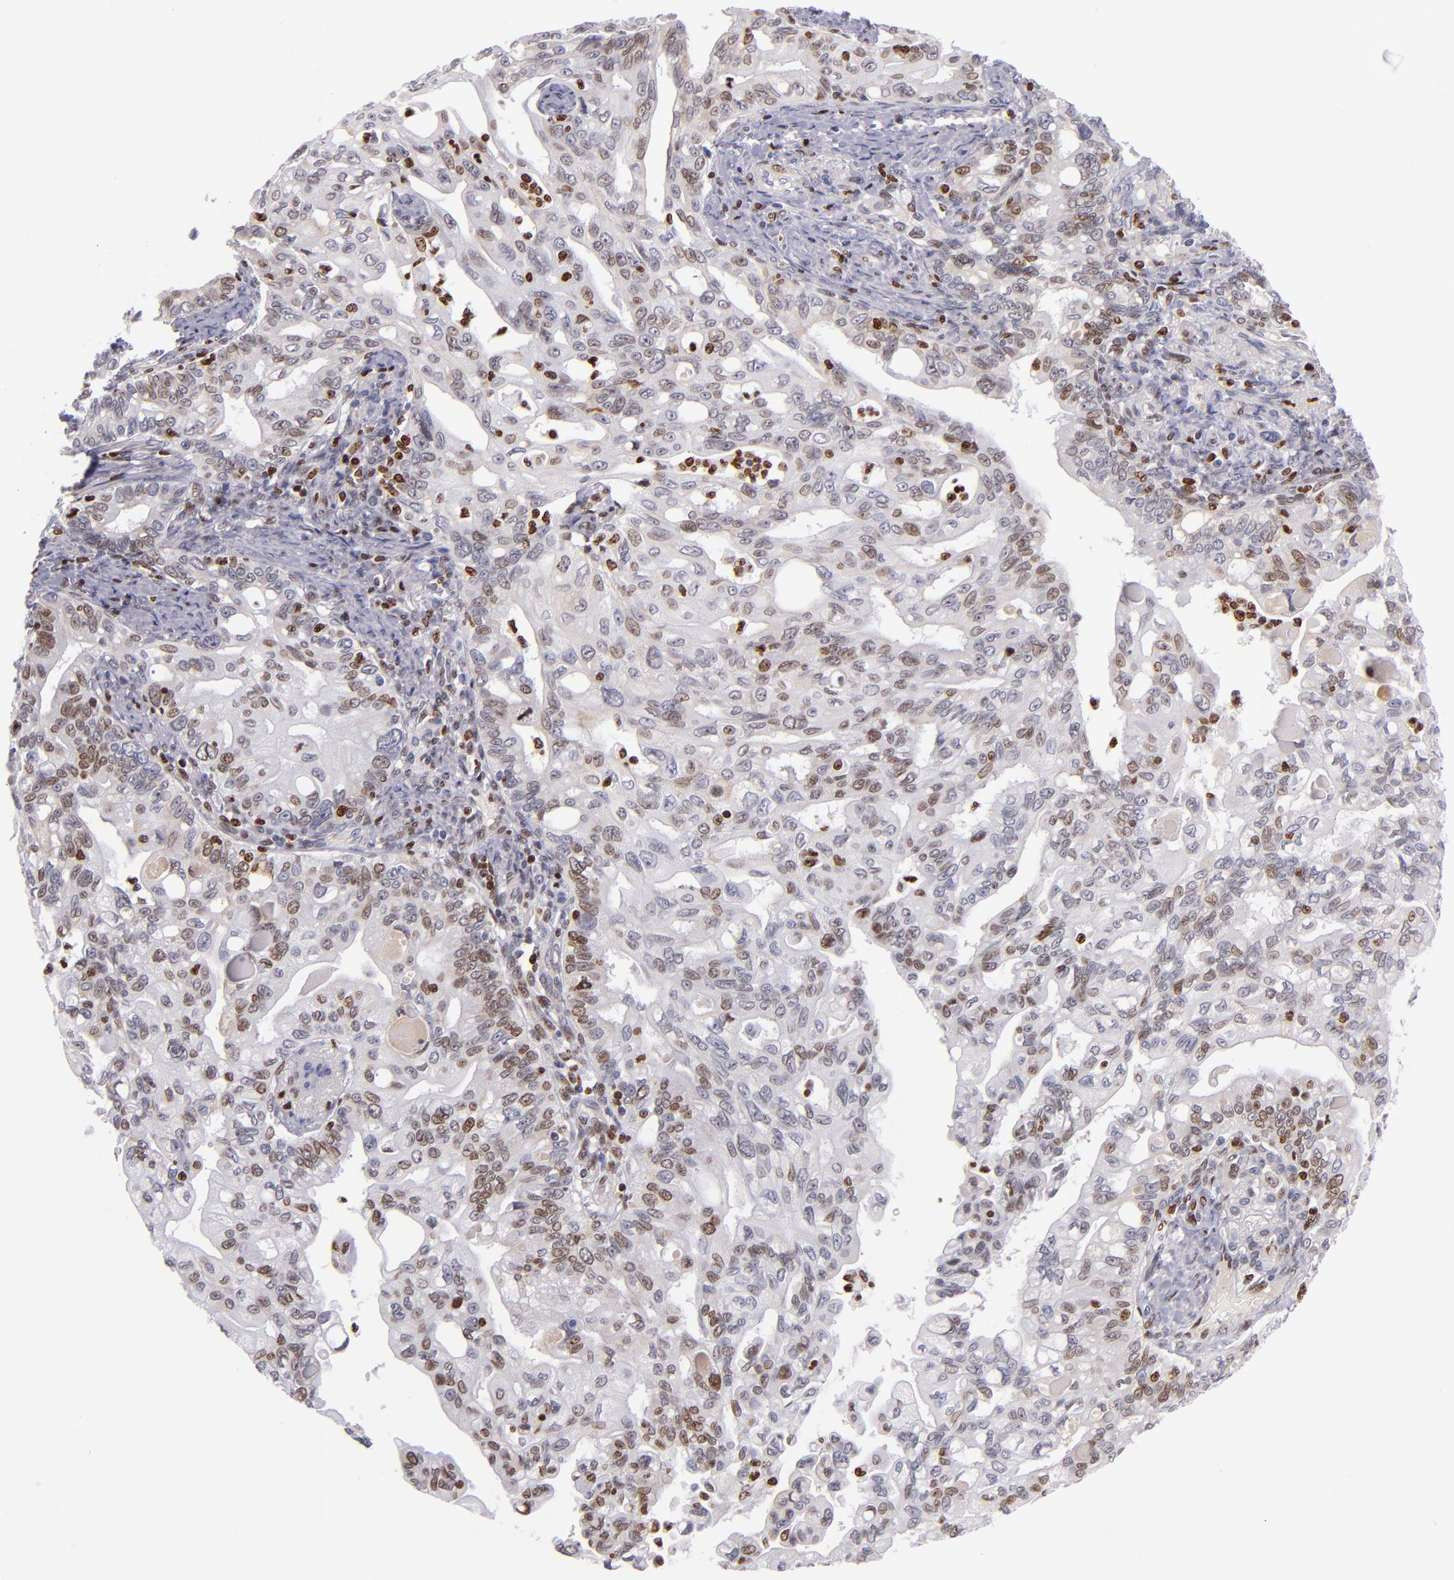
{"staining": {"intensity": "weak", "quantity": "<25%", "location": "nuclear"}, "tissue": "pancreatic cancer", "cell_type": "Tumor cells", "image_type": "cancer", "snomed": [{"axis": "morphology", "description": "Normal tissue, NOS"}, {"axis": "topography", "description": "Pancreas"}], "caption": "DAB (3,3'-diaminobenzidine) immunohistochemical staining of pancreatic cancer reveals no significant expression in tumor cells.", "gene": "CDKL5", "patient": {"sex": "male", "age": 42}}